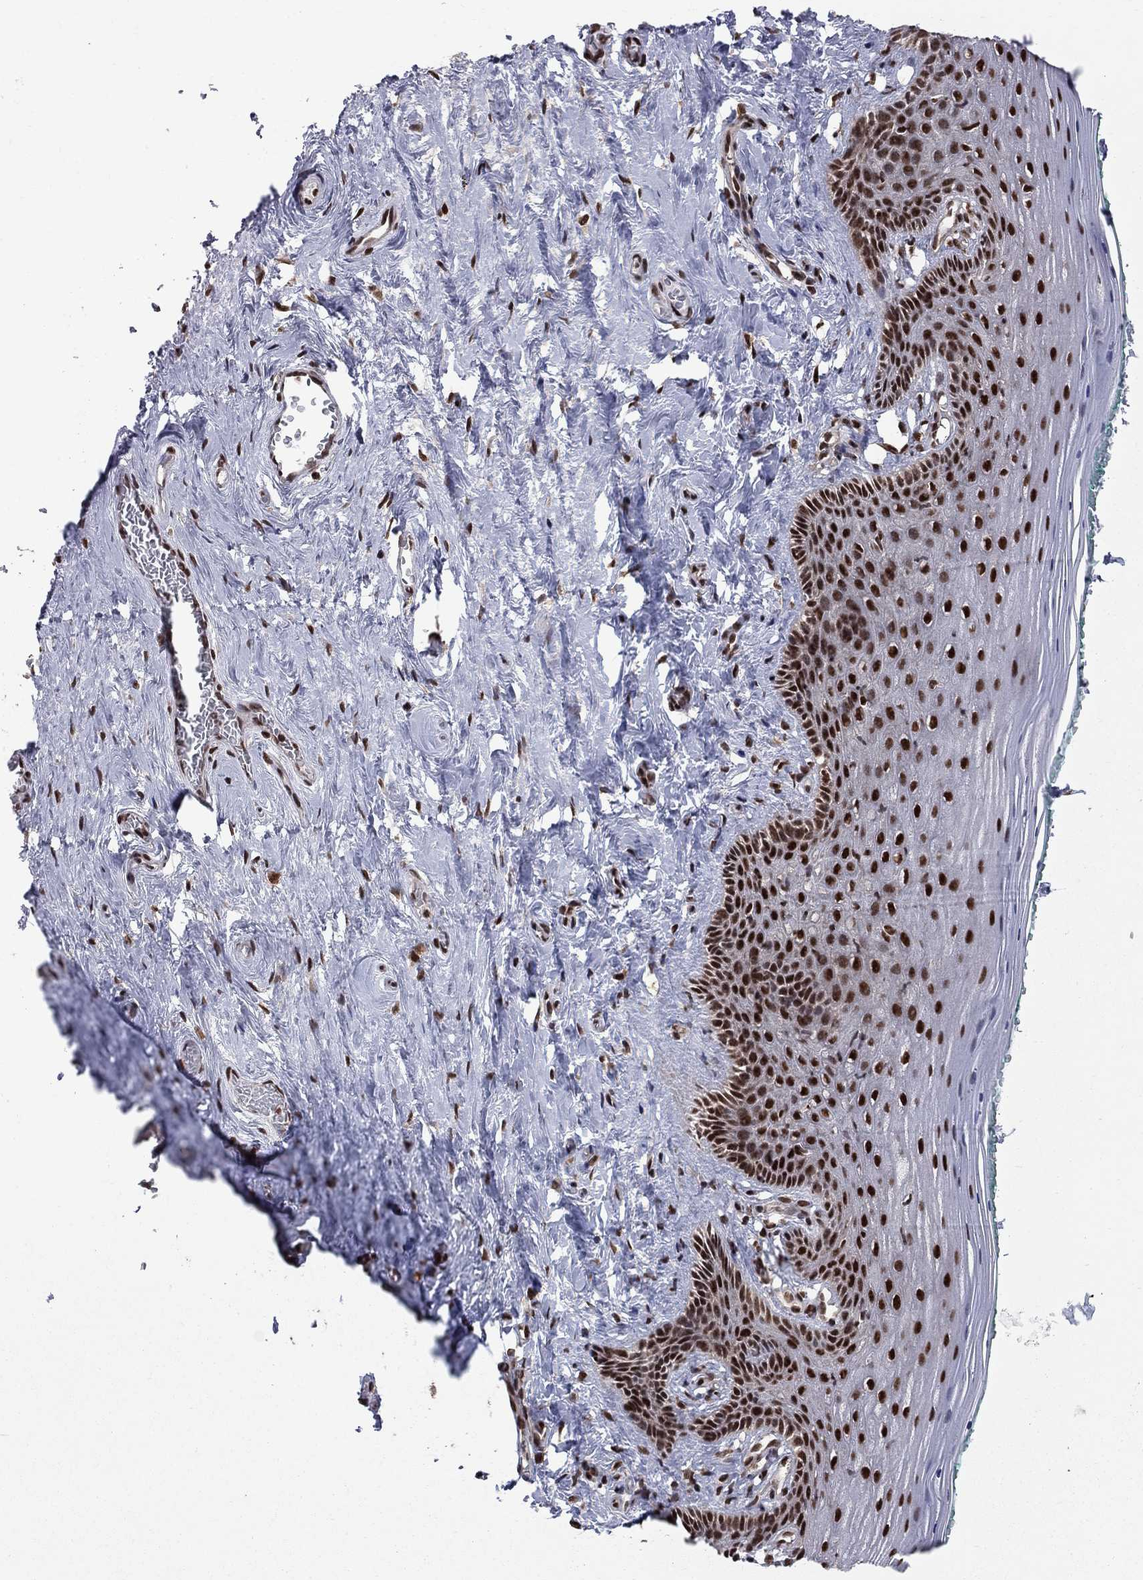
{"staining": {"intensity": "strong", "quantity": ">75%", "location": "nuclear"}, "tissue": "vagina", "cell_type": "Squamous epithelial cells", "image_type": "normal", "snomed": [{"axis": "morphology", "description": "Normal tissue, NOS"}, {"axis": "topography", "description": "Vagina"}], "caption": "DAB (3,3'-diaminobenzidine) immunohistochemical staining of unremarkable human vagina shows strong nuclear protein expression in about >75% of squamous epithelial cells. The staining was performed using DAB (3,3'-diaminobenzidine), with brown indicating positive protein expression. Nuclei are stained blue with hematoxylin.", "gene": "MED25", "patient": {"sex": "female", "age": 45}}